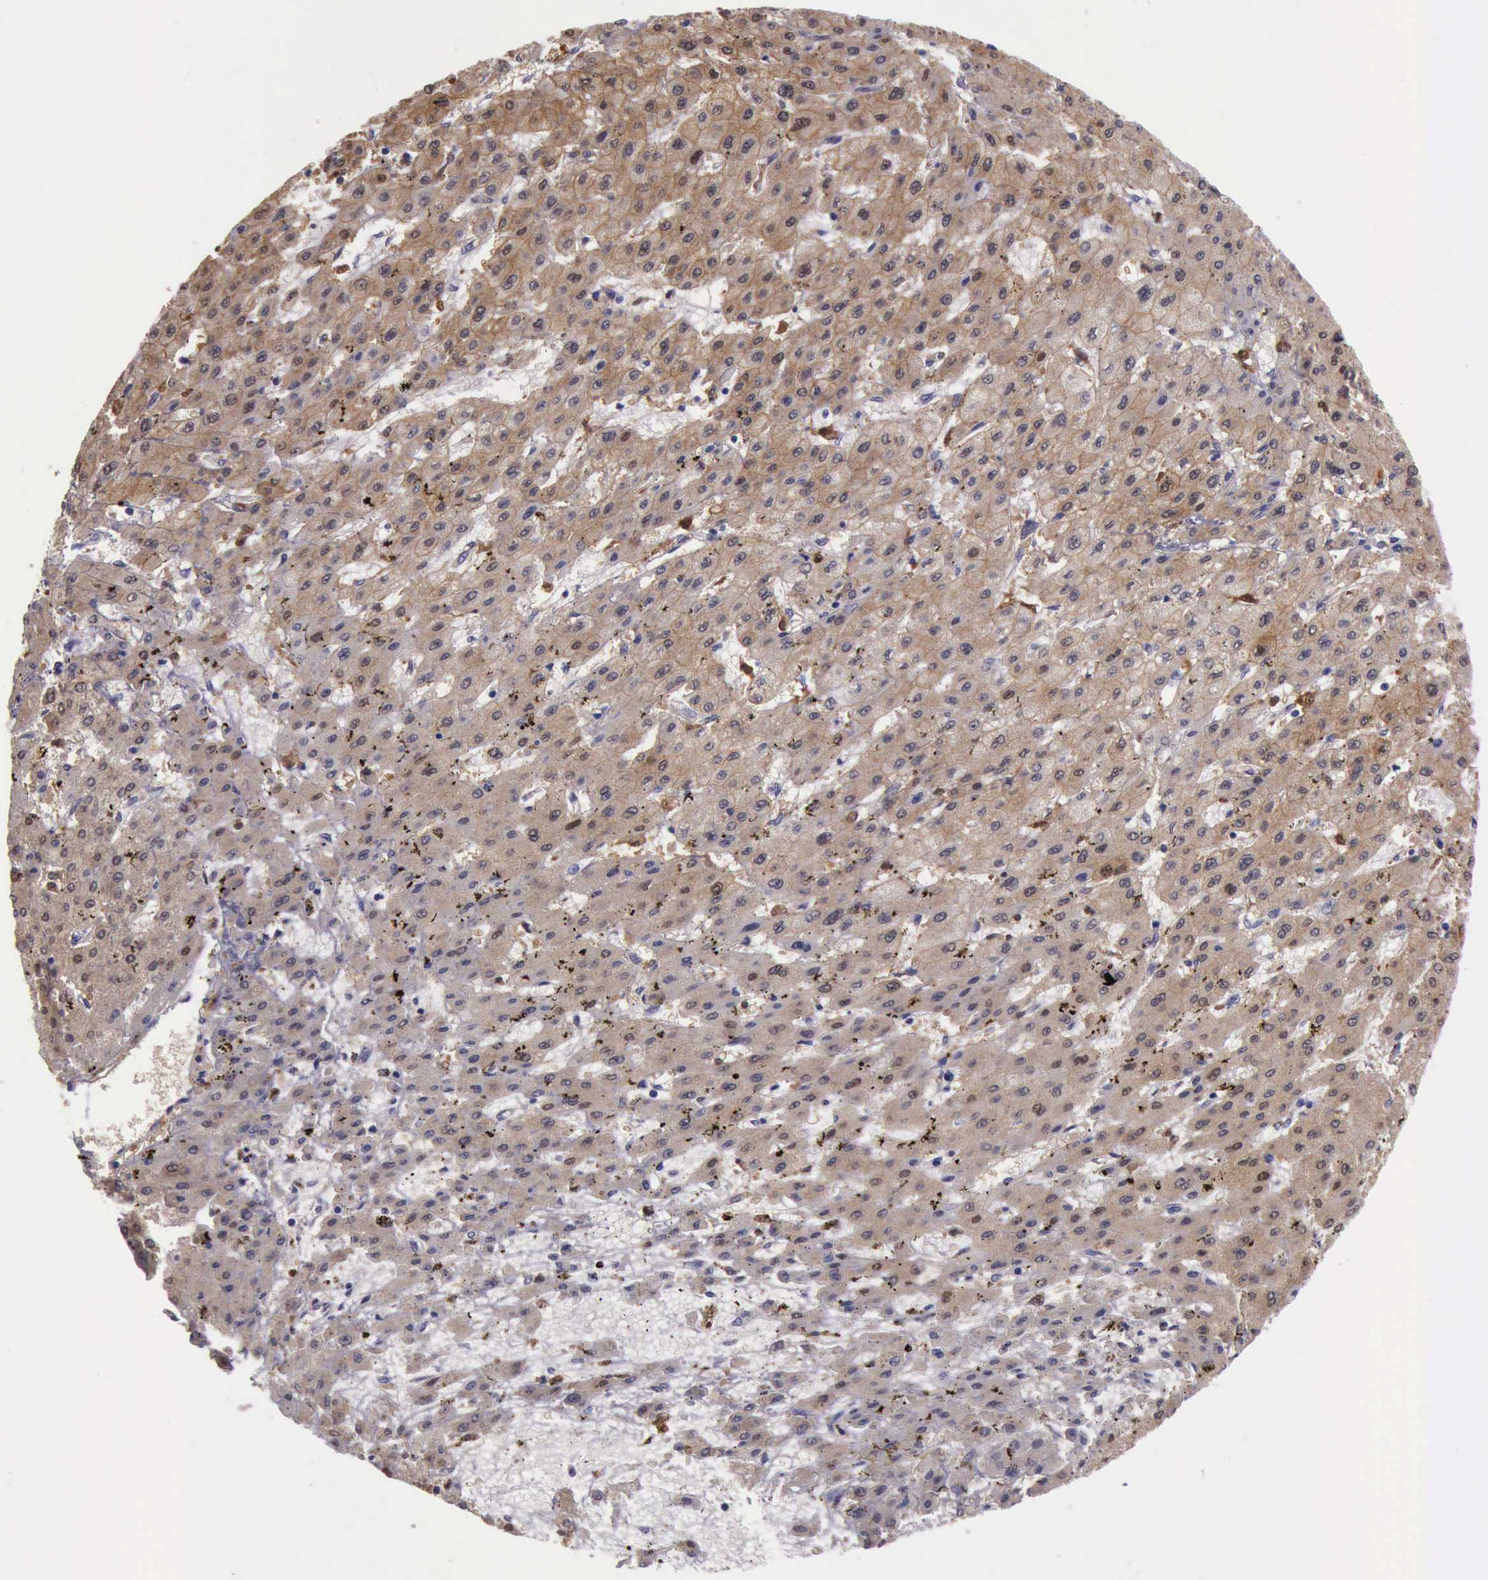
{"staining": {"intensity": "moderate", "quantity": "25%-75%", "location": "cytoplasmic/membranous,nuclear"}, "tissue": "liver cancer", "cell_type": "Tumor cells", "image_type": "cancer", "snomed": [{"axis": "morphology", "description": "Carcinoma, Hepatocellular, NOS"}, {"axis": "topography", "description": "Liver"}], "caption": "Liver cancer tissue reveals moderate cytoplasmic/membranous and nuclear staining in approximately 25%-75% of tumor cells, visualized by immunohistochemistry. (DAB (3,3'-diaminobenzidine) IHC with brightfield microscopy, high magnification).", "gene": "TYMP", "patient": {"sex": "female", "age": 52}}